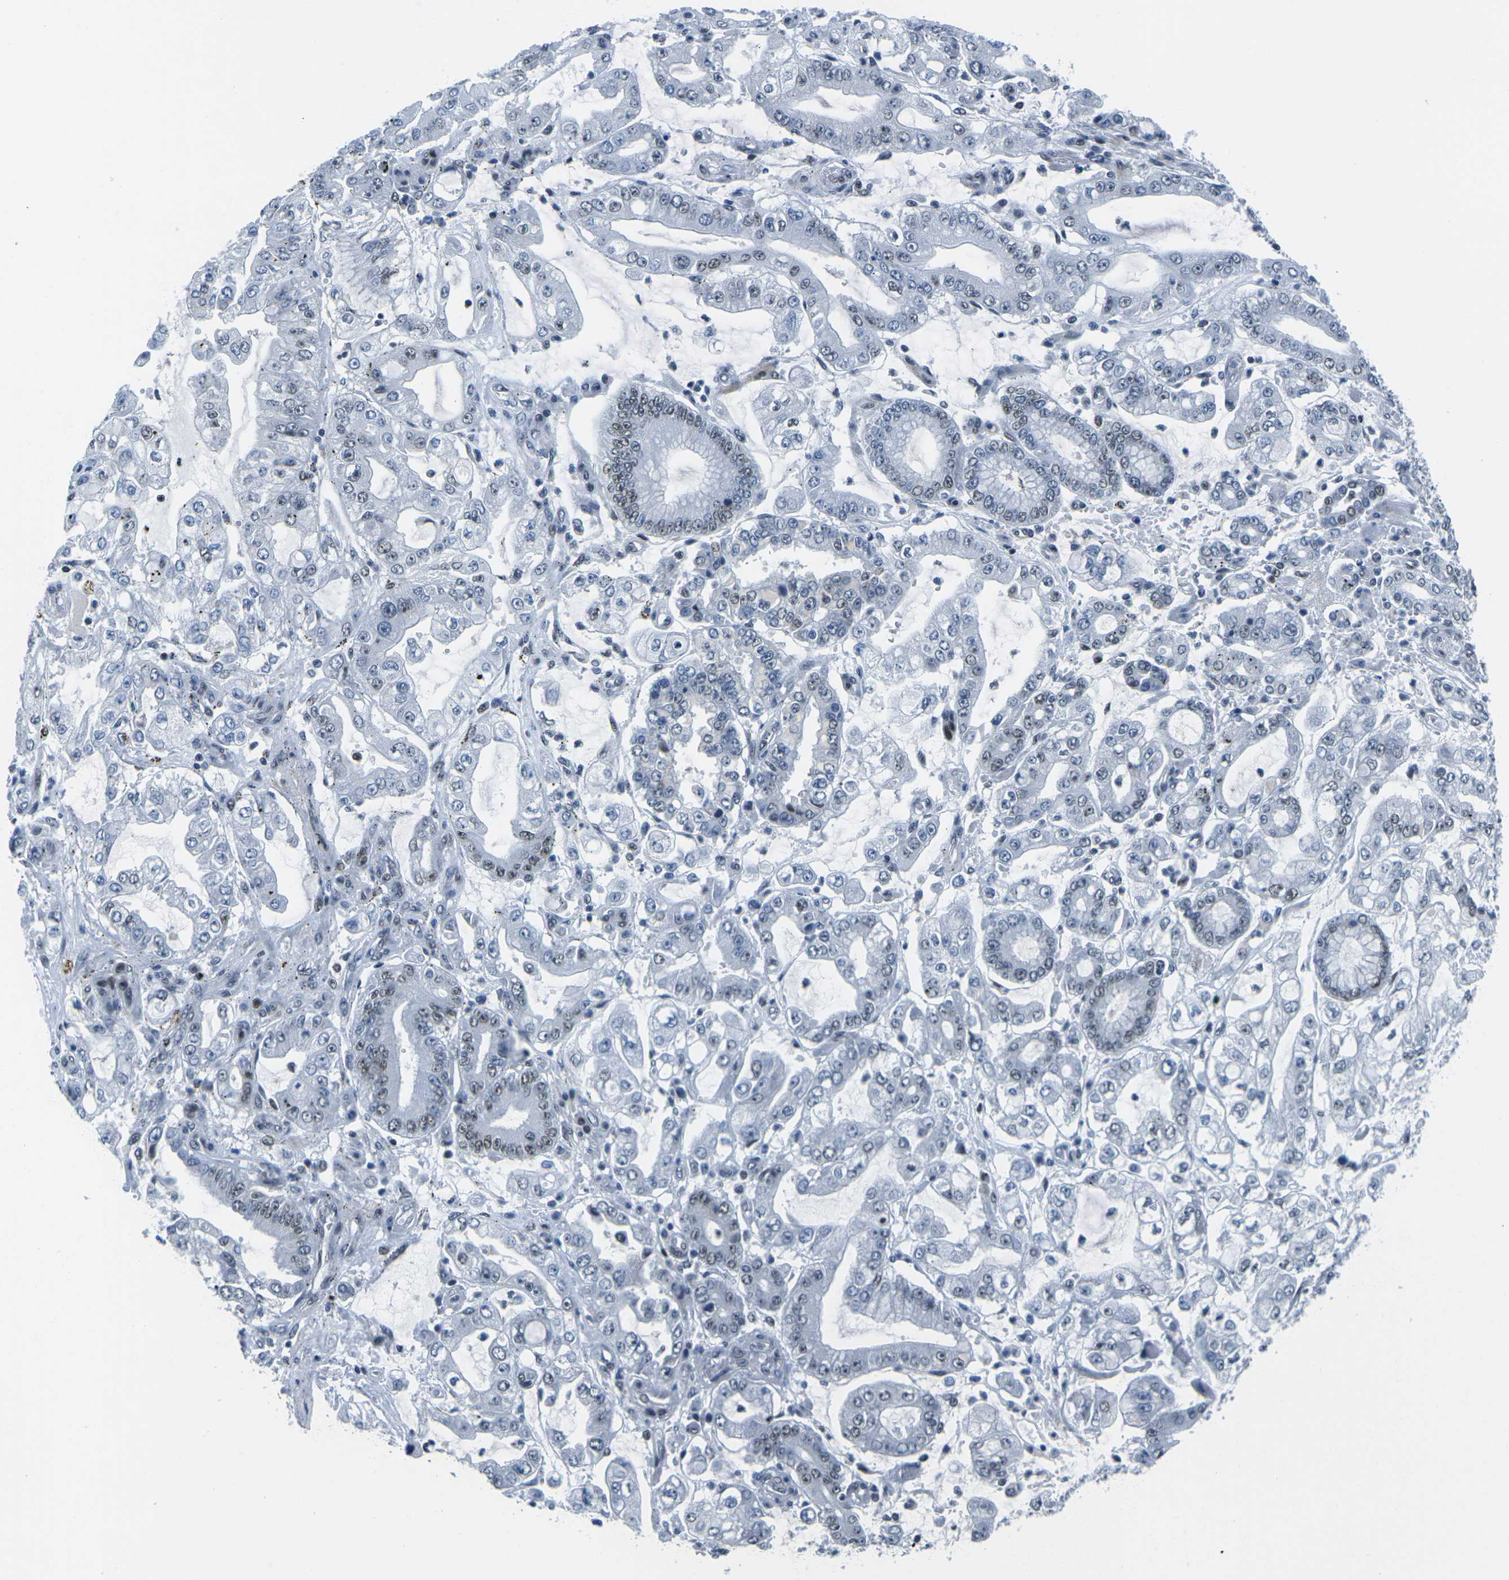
{"staining": {"intensity": "weak", "quantity": "<25%", "location": "nuclear"}, "tissue": "stomach cancer", "cell_type": "Tumor cells", "image_type": "cancer", "snomed": [{"axis": "morphology", "description": "Adenocarcinoma, NOS"}, {"axis": "topography", "description": "Stomach"}], "caption": "DAB (3,3'-diaminobenzidine) immunohistochemical staining of stomach cancer (adenocarcinoma) displays no significant staining in tumor cells. The staining is performed using DAB (3,3'-diaminobenzidine) brown chromogen with nuclei counter-stained in using hematoxylin.", "gene": "PRPF8", "patient": {"sex": "male", "age": 76}}